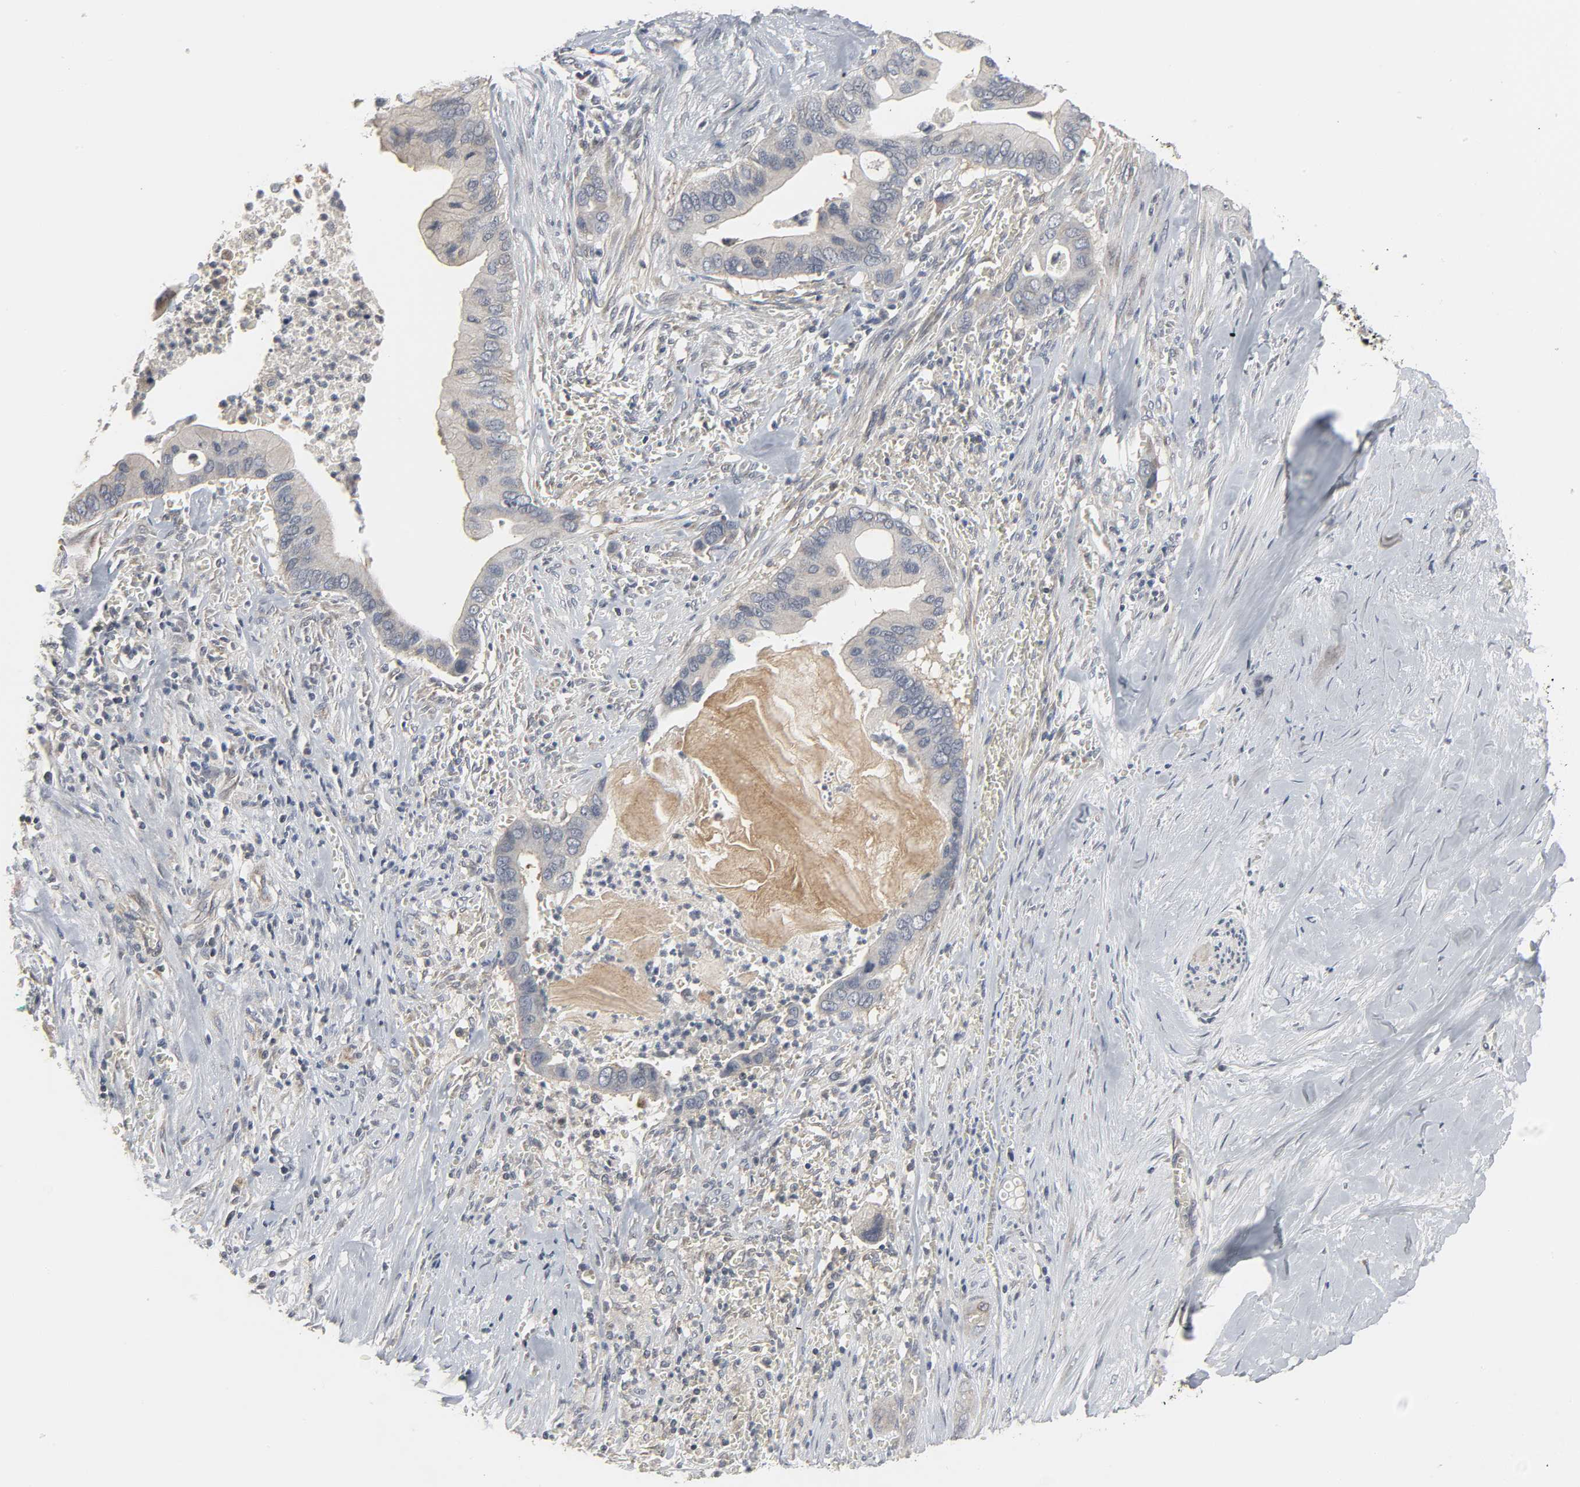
{"staining": {"intensity": "weak", "quantity": "25%-75%", "location": "cytoplasmic/membranous"}, "tissue": "pancreatic cancer", "cell_type": "Tumor cells", "image_type": "cancer", "snomed": [{"axis": "morphology", "description": "Adenocarcinoma, NOS"}, {"axis": "topography", "description": "Pancreas"}], "caption": "There is low levels of weak cytoplasmic/membranous staining in tumor cells of pancreatic cancer, as demonstrated by immunohistochemical staining (brown color).", "gene": "CLIP1", "patient": {"sex": "male", "age": 59}}